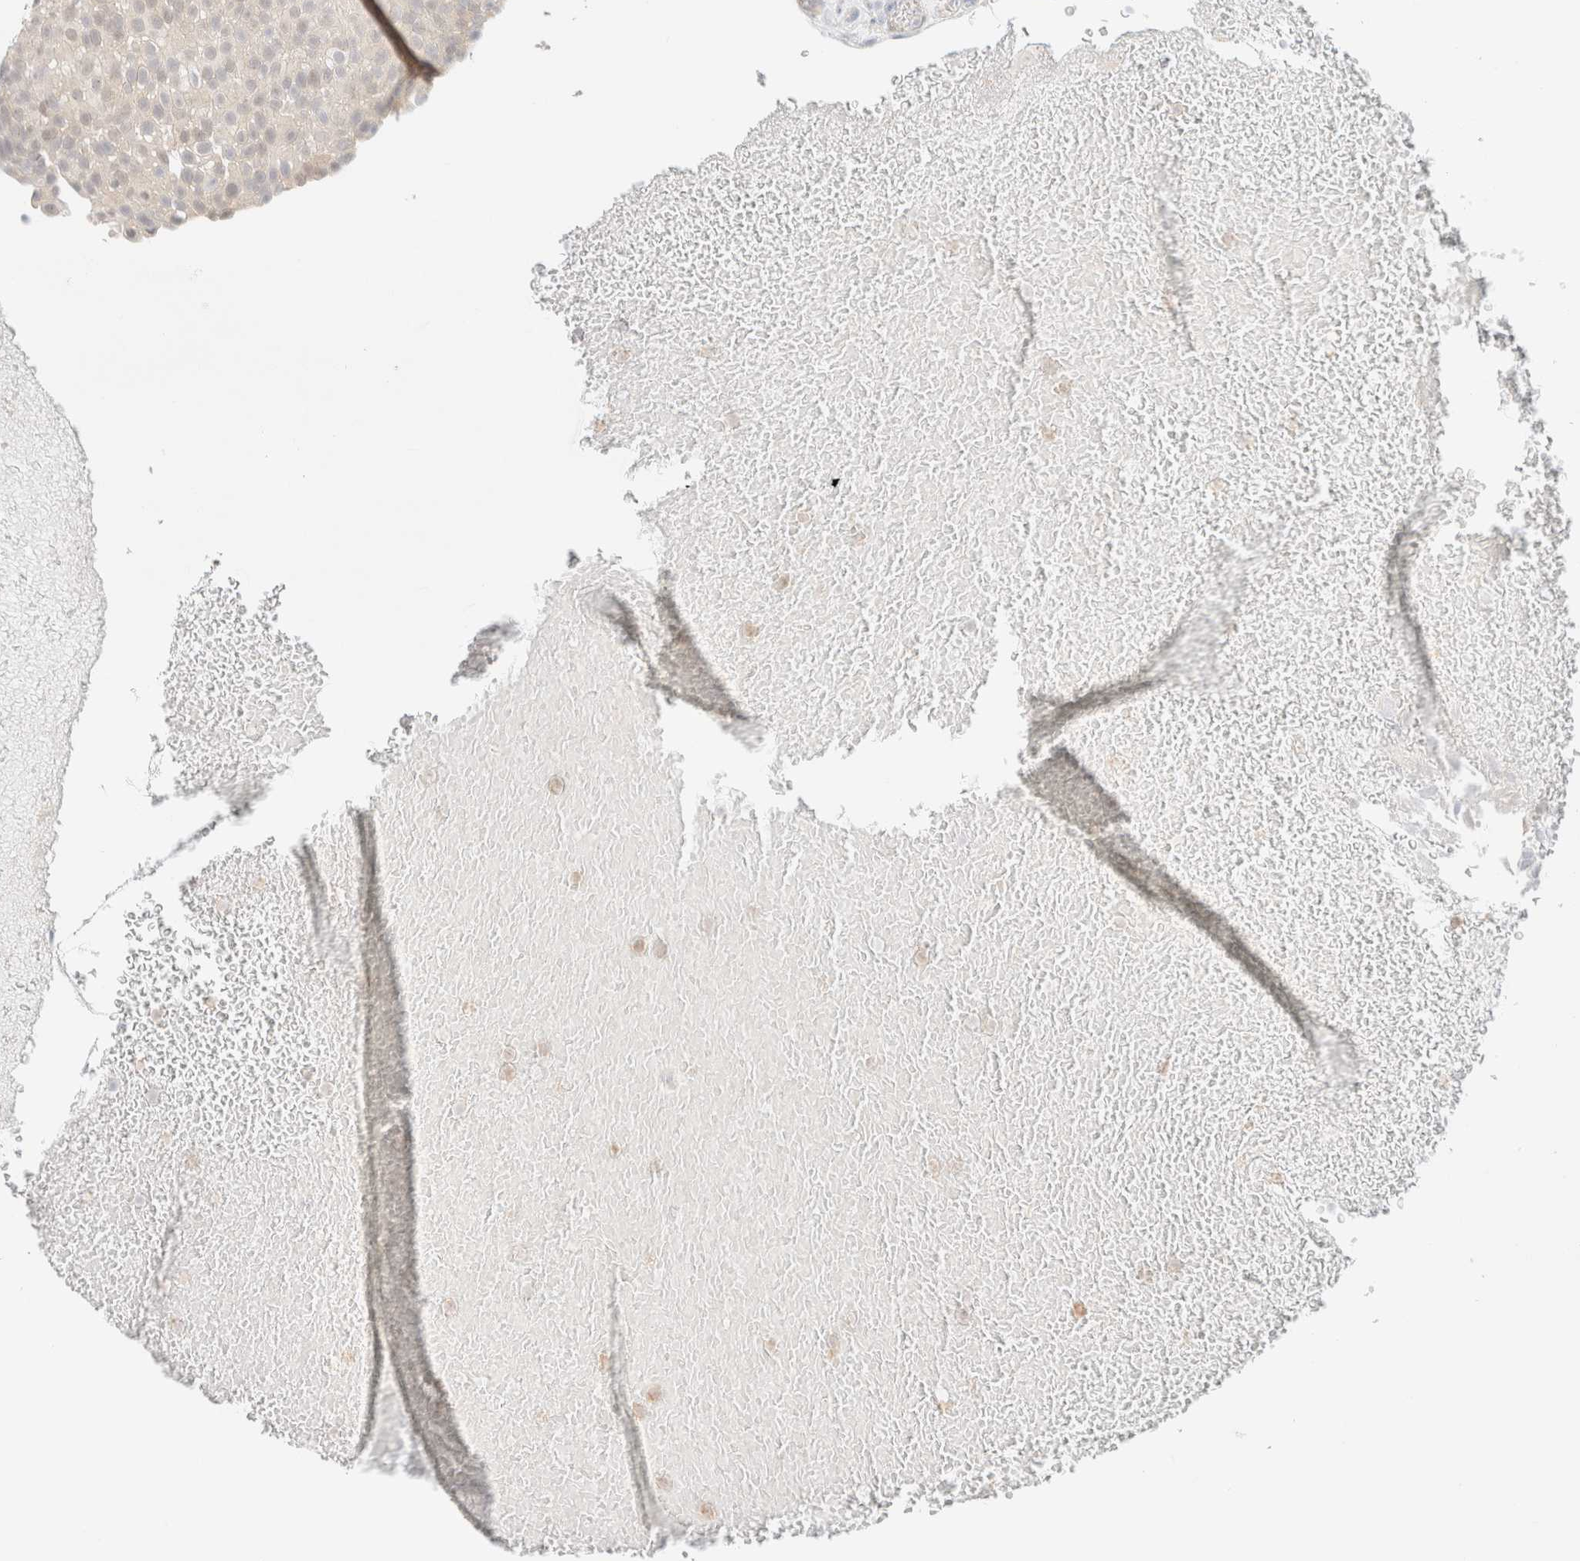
{"staining": {"intensity": "weak", "quantity": "<25%", "location": "cytoplasmic/membranous"}, "tissue": "urothelial cancer", "cell_type": "Tumor cells", "image_type": "cancer", "snomed": [{"axis": "morphology", "description": "Urothelial carcinoma, Low grade"}, {"axis": "topography", "description": "Urinary bladder"}], "caption": "Immunohistochemistry image of neoplastic tissue: human low-grade urothelial carcinoma stained with DAB reveals no significant protein expression in tumor cells. The staining is performed using DAB (3,3'-diaminobenzidine) brown chromogen with nuclei counter-stained in using hematoxylin.", "gene": "UNC13B", "patient": {"sex": "male", "age": 78}}